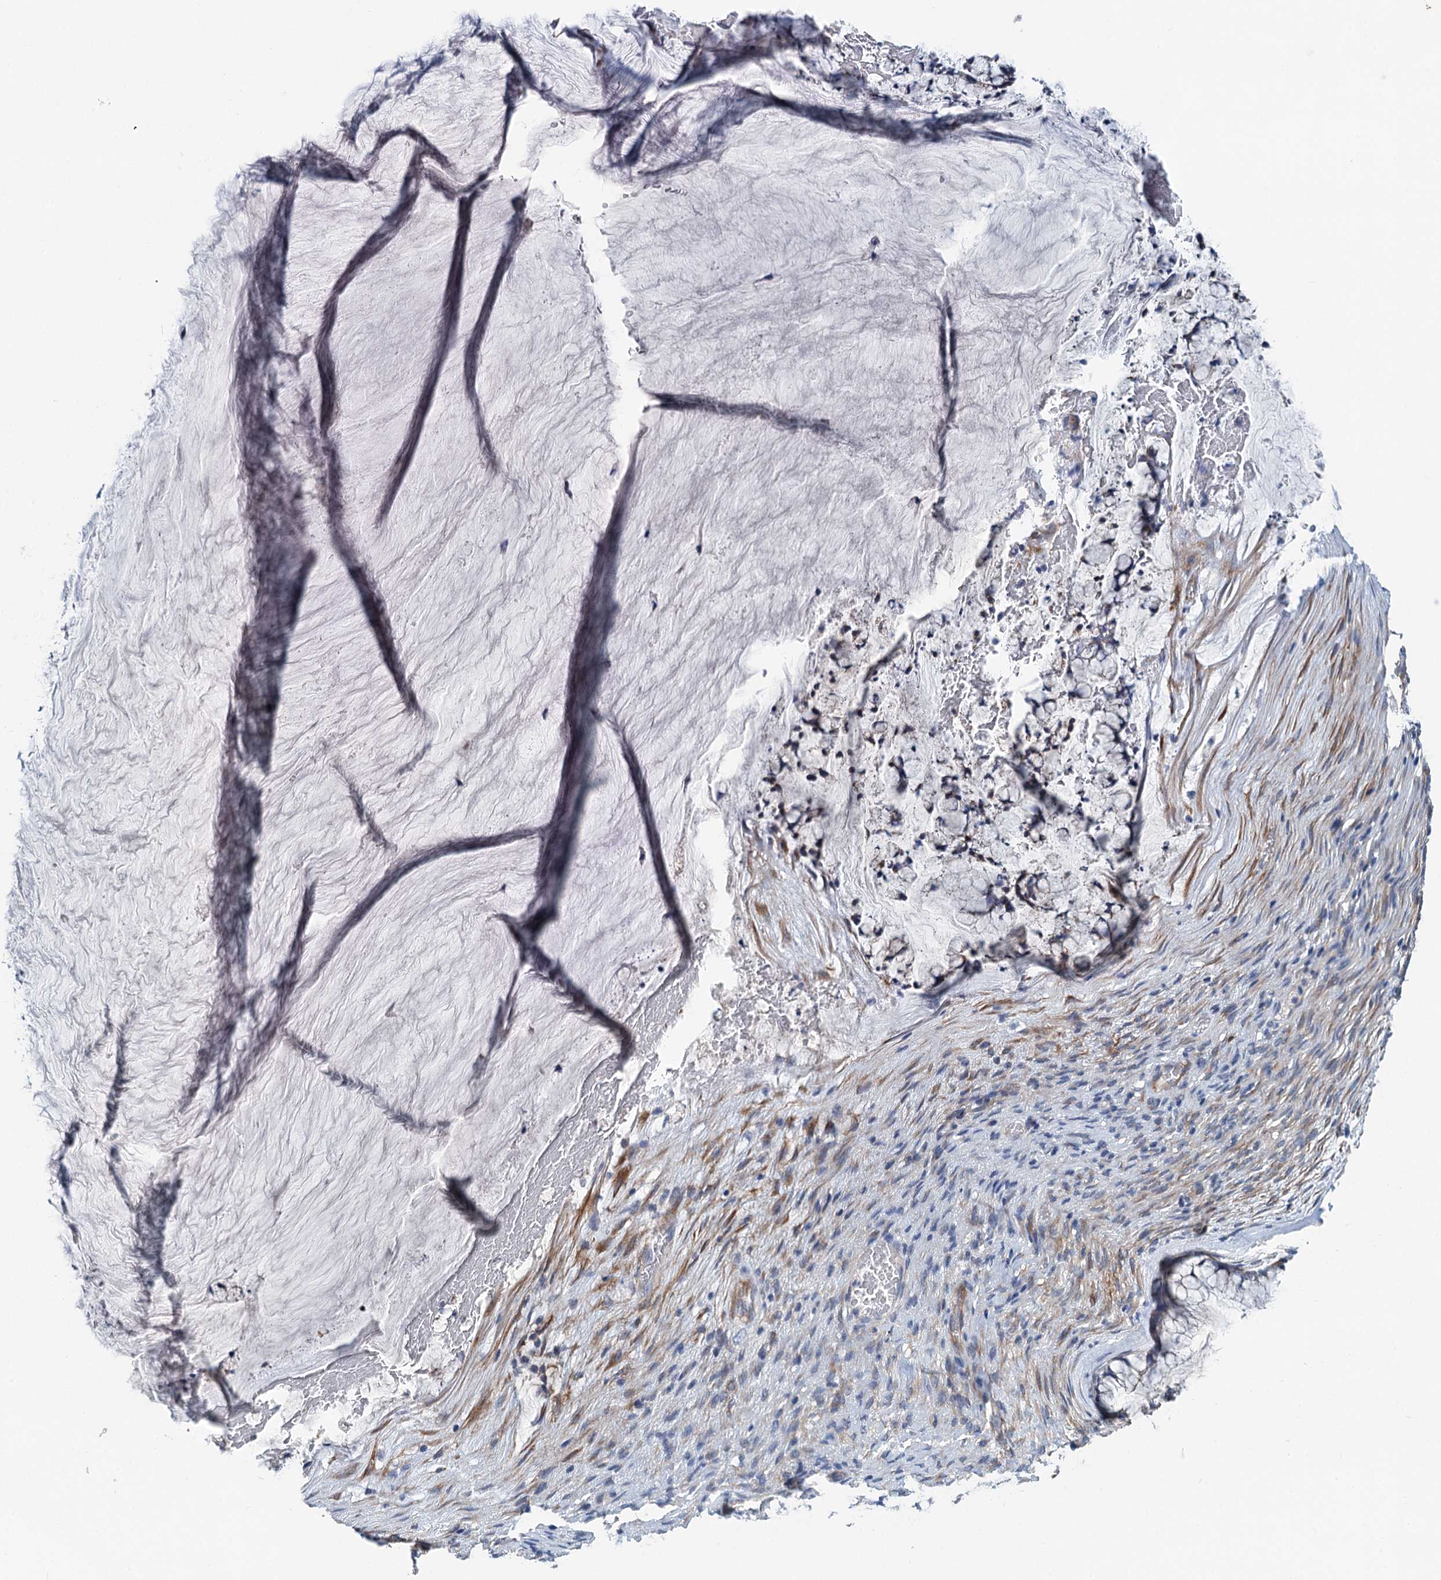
{"staining": {"intensity": "weak", "quantity": "<25%", "location": "cytoplasmic/membranous"}, "tissue": "ovarian cancer", "cell_type": "Tumor cells", "image_type": "cancer", "snomed": [{"axis": "morphology", "description": "Cystadenocarcinoma, mucinous, NOS"}, {"axis": "topography", "description": "Ovary"}], "caption": "Tumor cells show no significant positivity in ovarian mucinous cystadenocarcinoma. Brightfield microscopy of IHC stained with DAB (brown) and hematoxylin (blue), captured at high magnification.", "gene": "CHDH", "patient": {"sex": "female", "age": 42}}